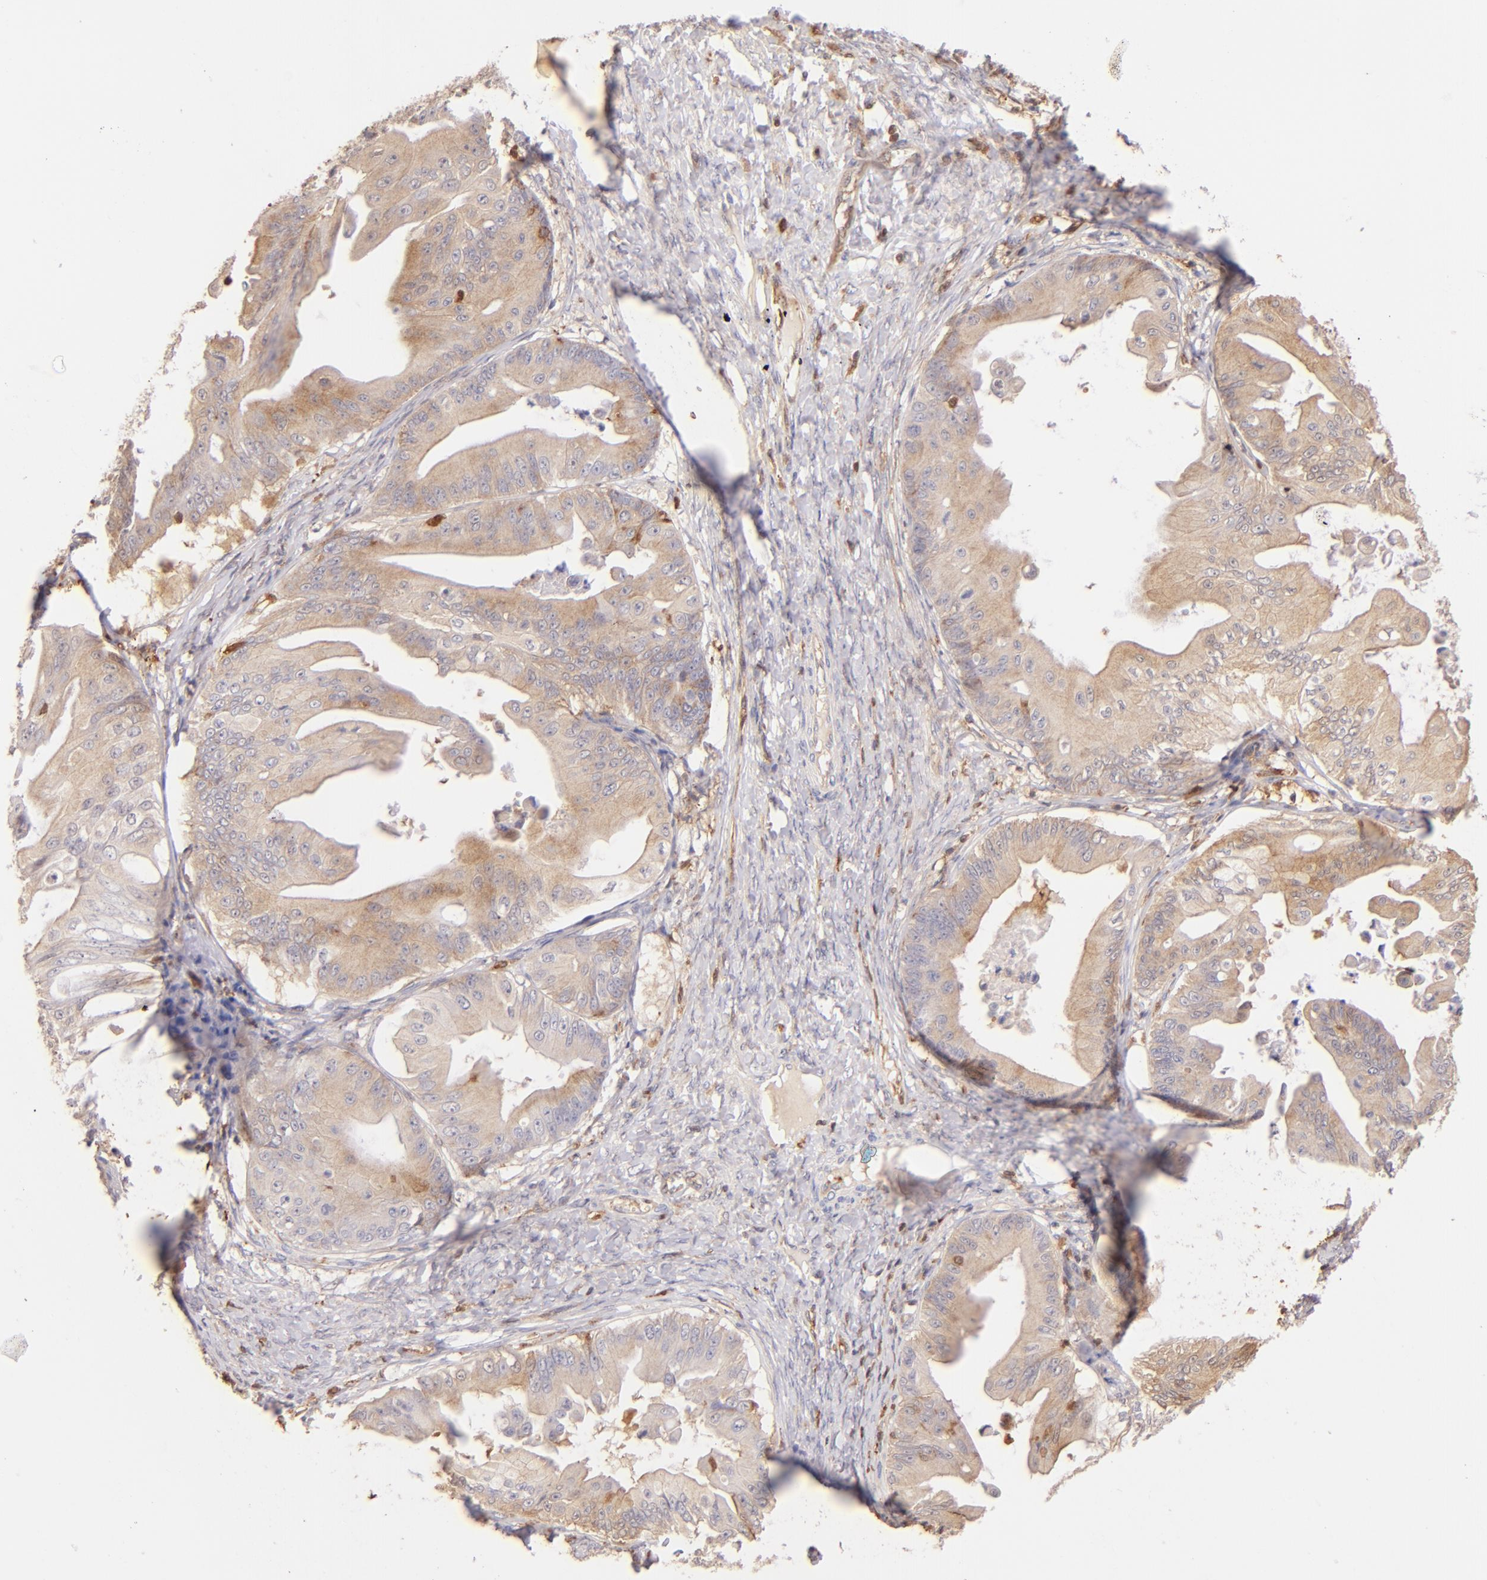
{"staining": {"intensity": "moderate", "quantity": "25%-75%", "location": "cytoplasmic/membranous"}, "tissue": "ovarian cancer", "cell_type": "Tumor cells", "image_type": "cancer", "snomed": [{"axis": "morphology", "description": "Cystadenocarcinoma, mucinous, NOS"}, {"axis": "topography", "description": "Ovary"}], "caption": "Immunohistochemistry staining of ovarian cancer, which displays medium levels of moderate cytoplasmic/membranous expression in about 25%-75% of tumor cells indicating moderate cytoplasmic/membranous protein expression. The staining was performed using DAB (3,3'-diaminobenzidine) (brown) for protein detection and nuclei were counterstained in hematoxylin (blue).", "gene": "BTK", "patient": {"sex": "female", "age": 37}}